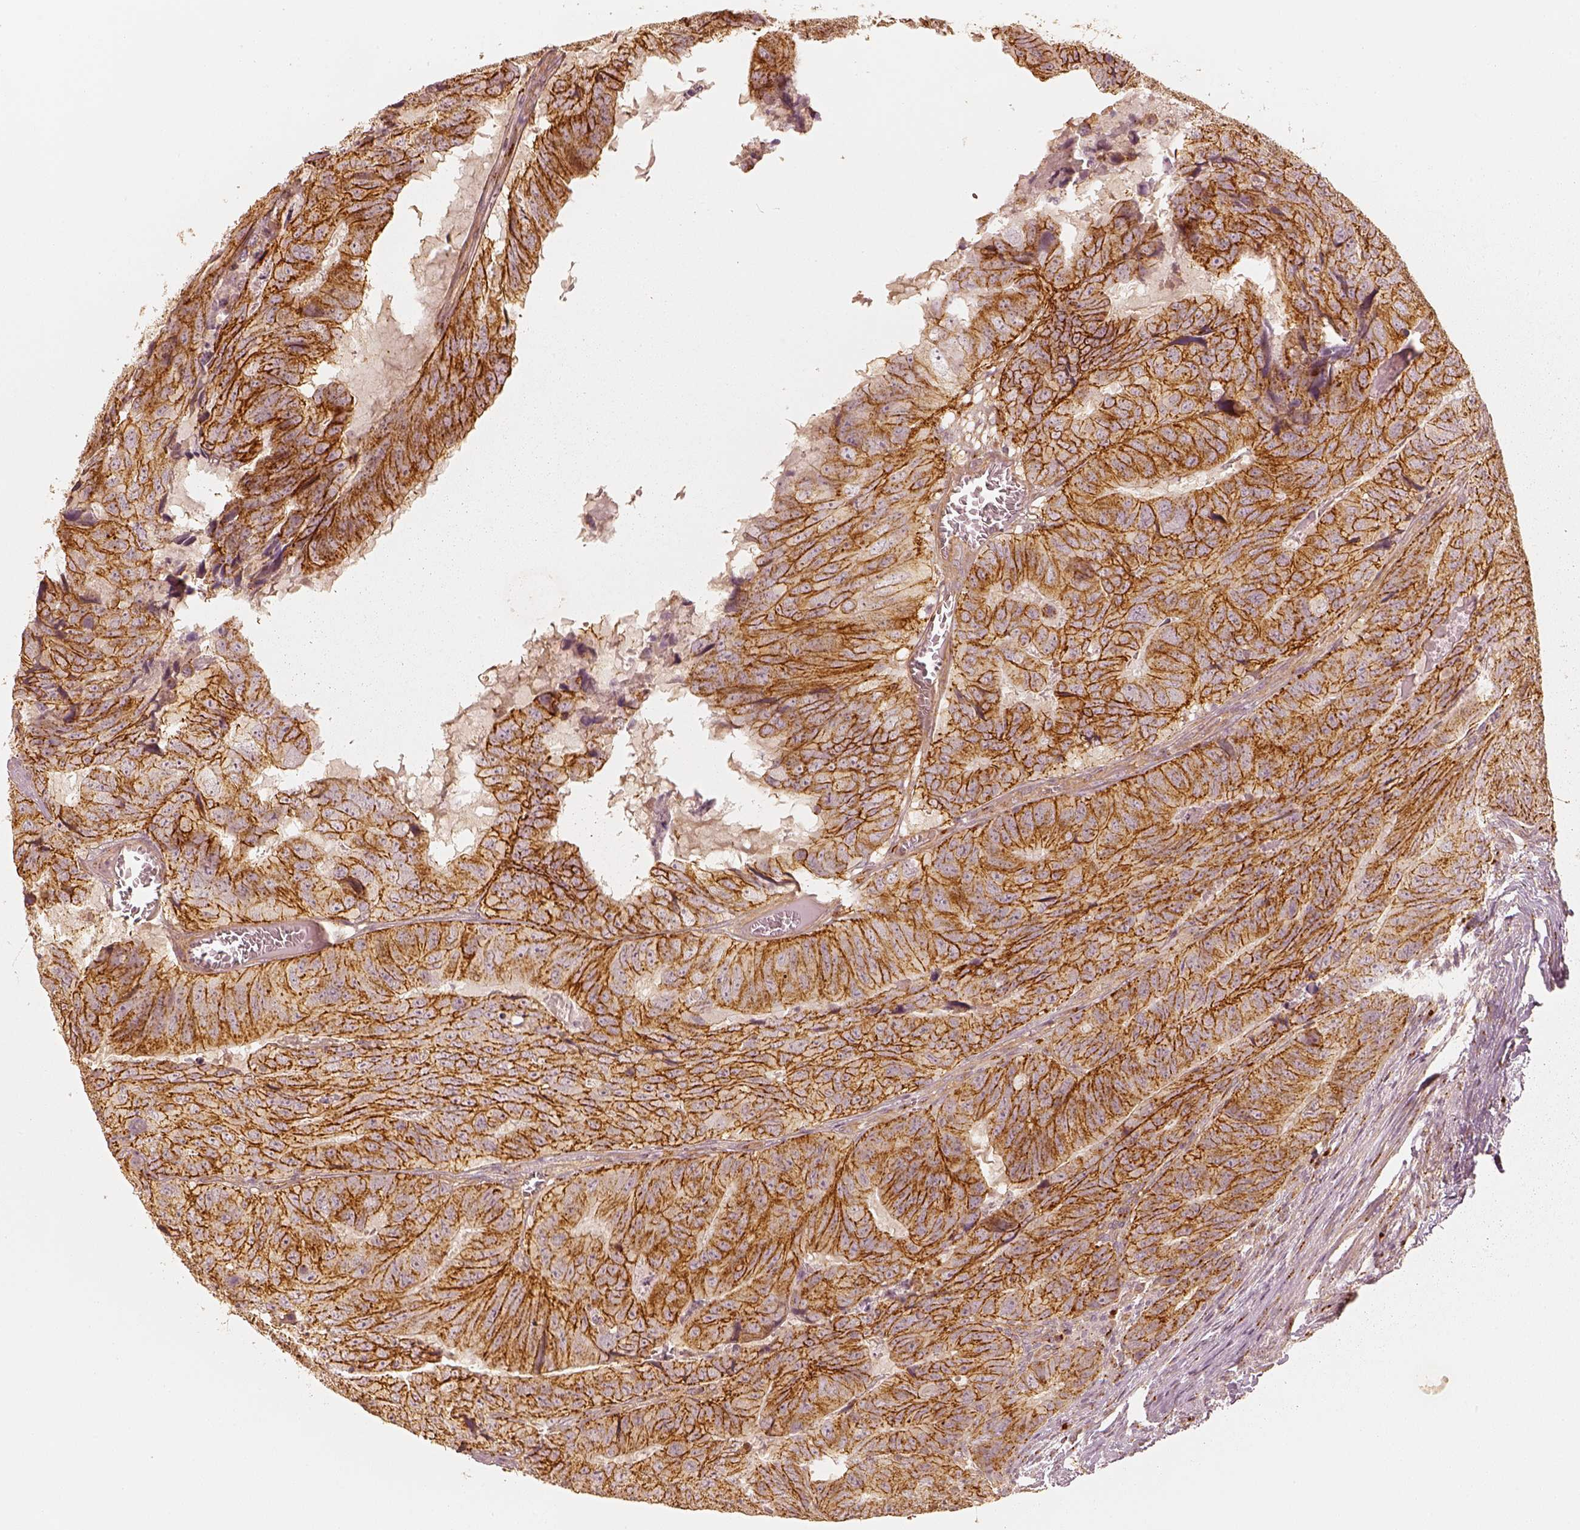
{"staining": {"intensity": "moderate", "quantity": ">75%", "location": "cytoplasmic/membranous"}, "tissue": "colorectal cancer", "cell_type": "Tumor cells", "image_type": "cancer", "snomed": [{"axis": "morphology", "description": "Adenocarcinoma, NOS"}, {"axis": "topography", "description": "Colon"}], "caption": "A photomicrograph of human colorectal cancer stained for a protein exhibits moderate cytoplasmic/membranous brown staining in tumor cells.", "gene": "GORASP2", "patient": {"sex": "male", "age": 79}}